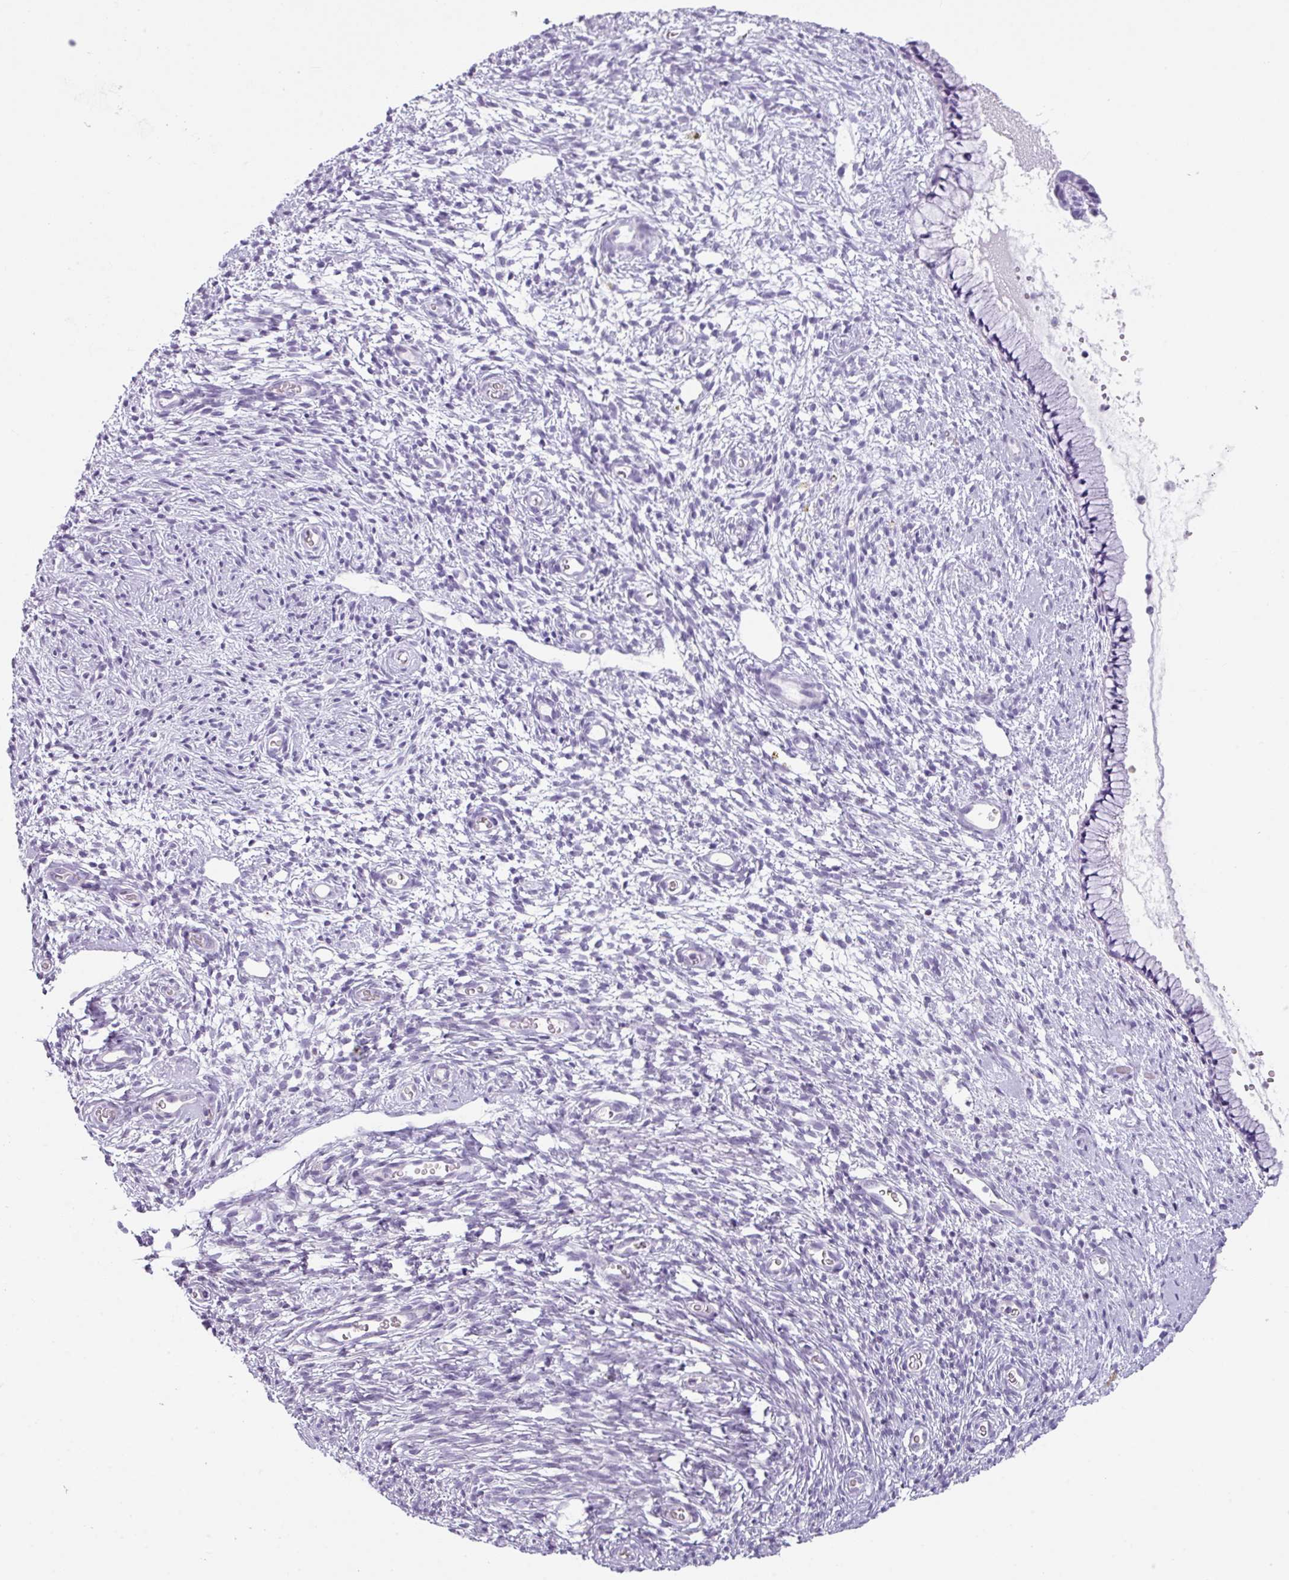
{"staining": {"intensity": "negative", "quantity": "none", "location": "none"}, "tissue": "cervix", "cell_type": "Glandular cells", "image_type": "normal", "snomed": [{"axis": "morphology", "description": "Normal tissue, NOS"}, {"axis": "topography", "description": "Cervix"}], "caption": "Cervix was stained to show a protein in brown. There is no significant positivity in glandular cells. (DAB immunohistochemistry visualized using brightfield microscopy, high magnification).", "gene": "STAT5A", "patient": {"sex": "female", "age": 76}}